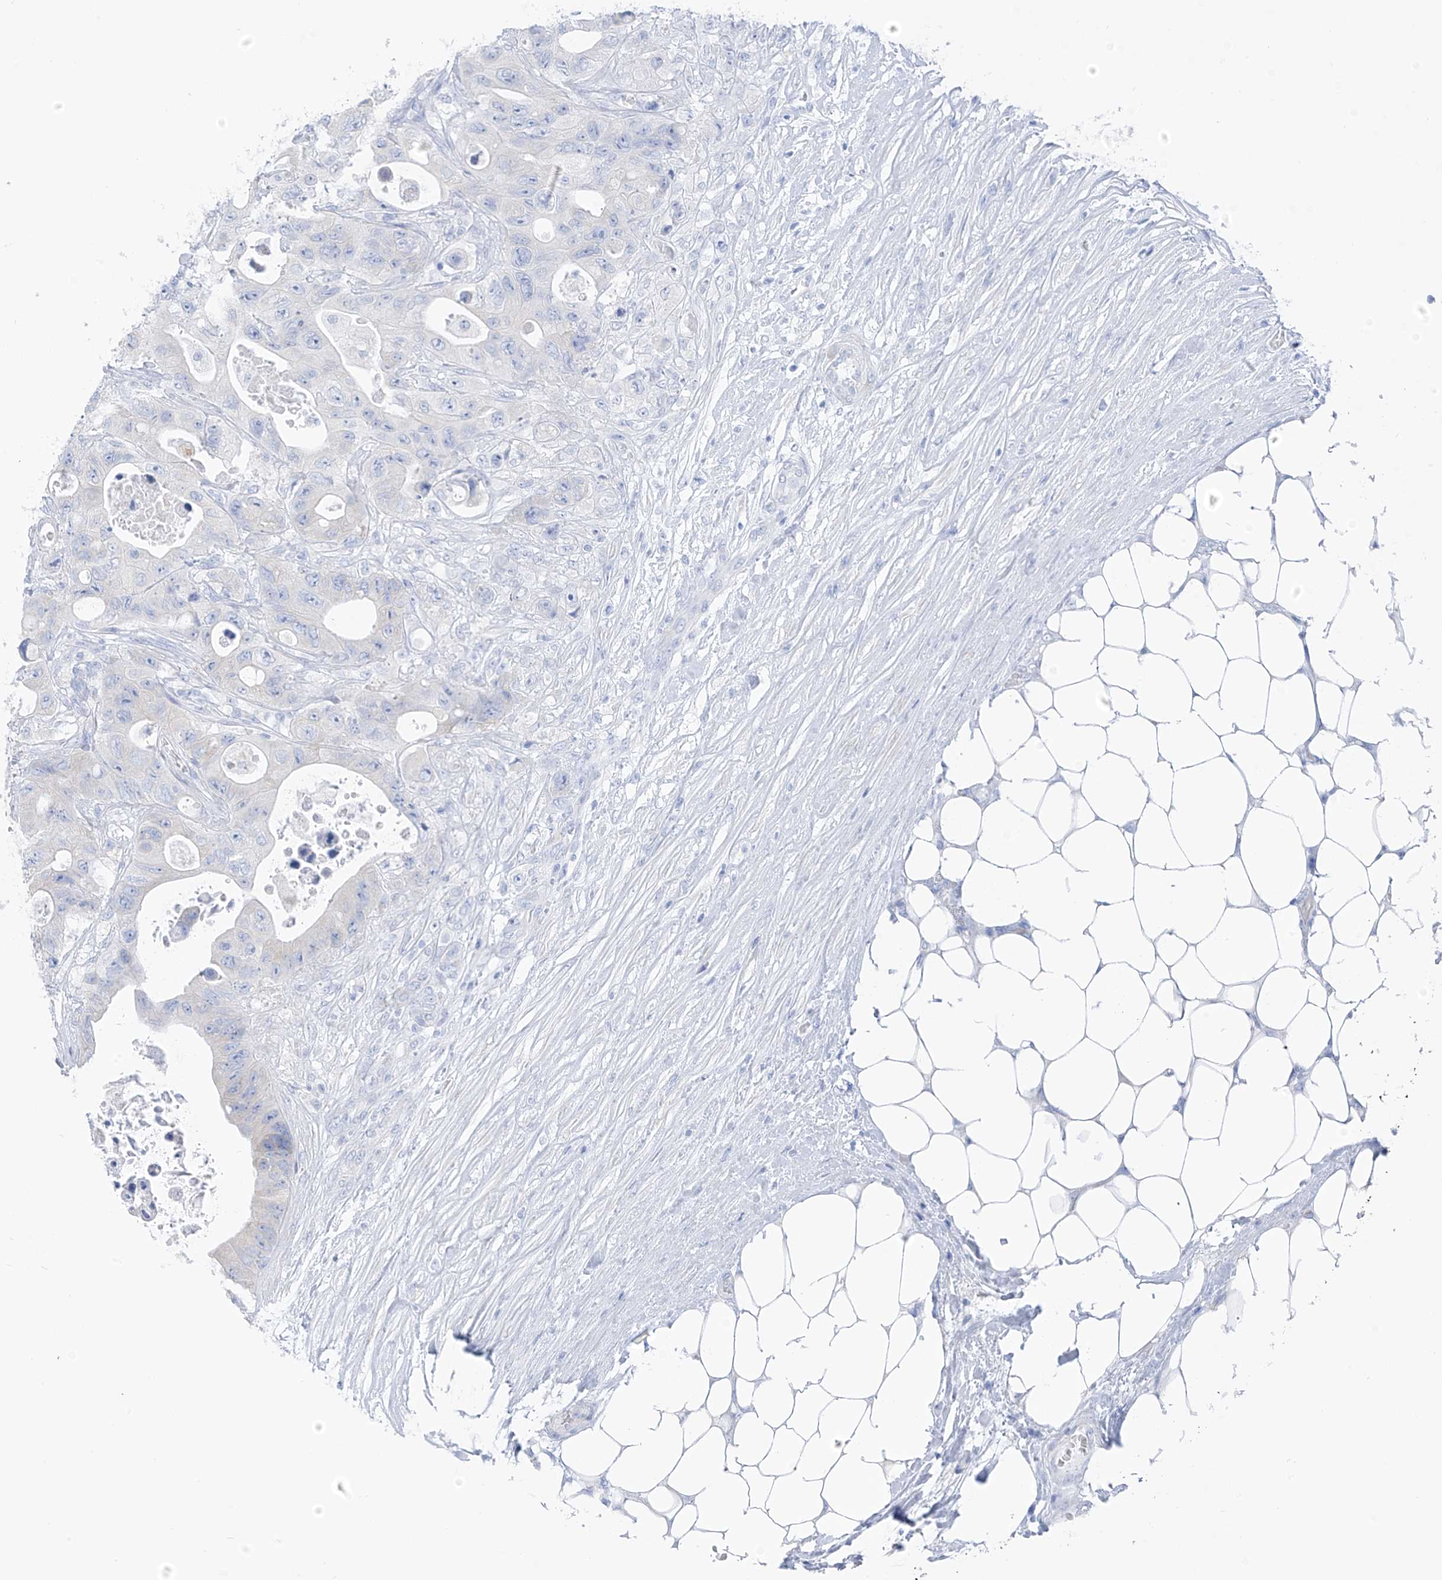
{"staining": {"intensity": "negative", "quantity": "none", "location": "none"}, "tissue": "colorectal cancer", "cell_type": "Tumor cells", "image_type": "cancer", "snomed": [{"axis": "morphology", "description": "Adenocarcinoma, NOS"}, {"axis": "topography", "description": "Colon"}], "caption": "A micrograph of colorectal cancer stained for a protein shows no brown staining in tumor cells.", "gene": "RCN2", "patient": {"sex": "female", "age": 46}}